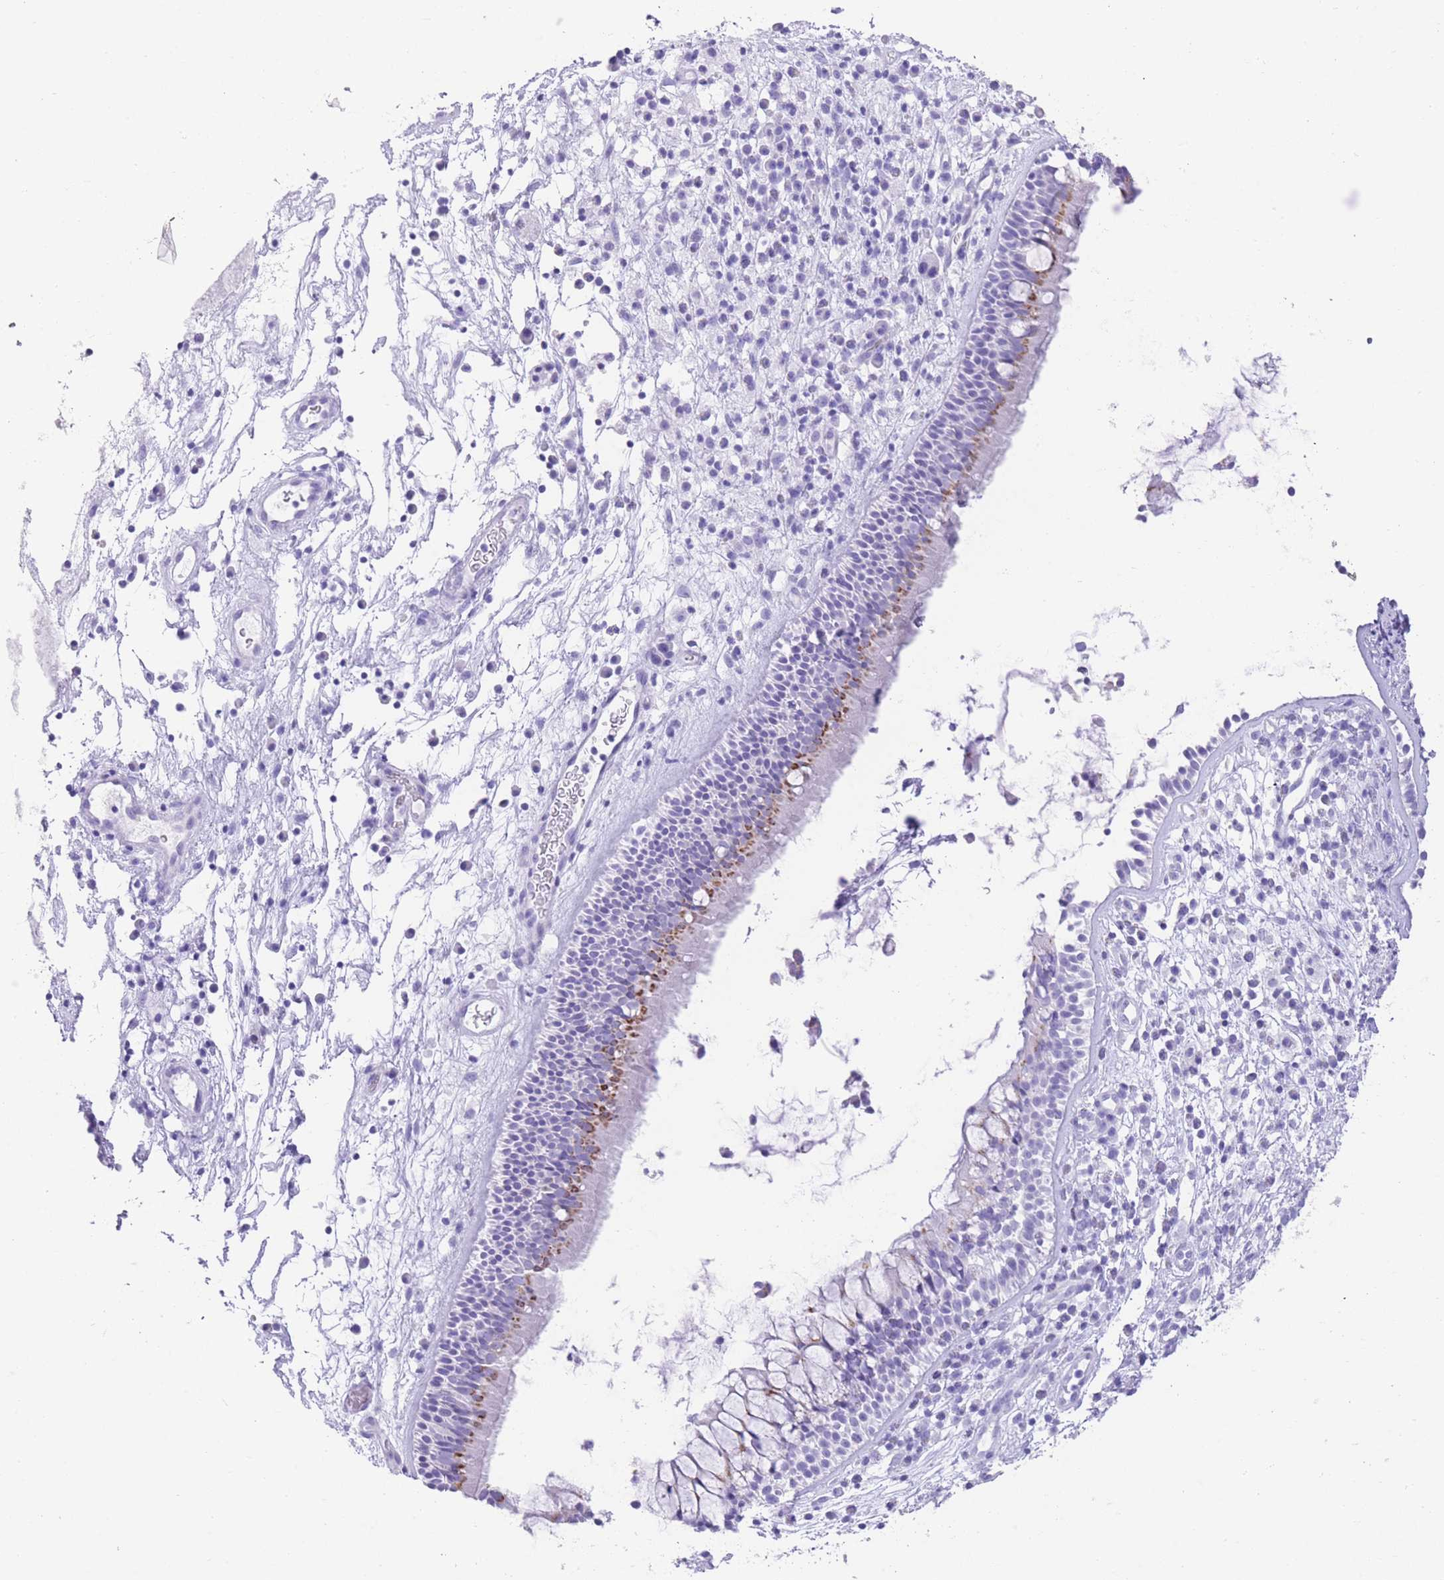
{"staining": {"intensity": "moderate", "quantity": "25%-75%", "location": "cytoplasmic/membranous"}, "tissue": "nasopharynx", "cell_type": "Respiratory epithelial cells", "image_type": "normal", "snomed": [{"axis": "morphology", "description": "Normal tissue, NOS"}, {"axis": "topography", "description": "Nasopharynx"}], "caption": "Protein analysis of unremarkable nasopharynx displays moderate cytoplasmic/membranous positivity in about 25%-75% of respiratory epithelial cells.", "gene": "ELOA2", "patient": {"sex": "male", "age": 63}}